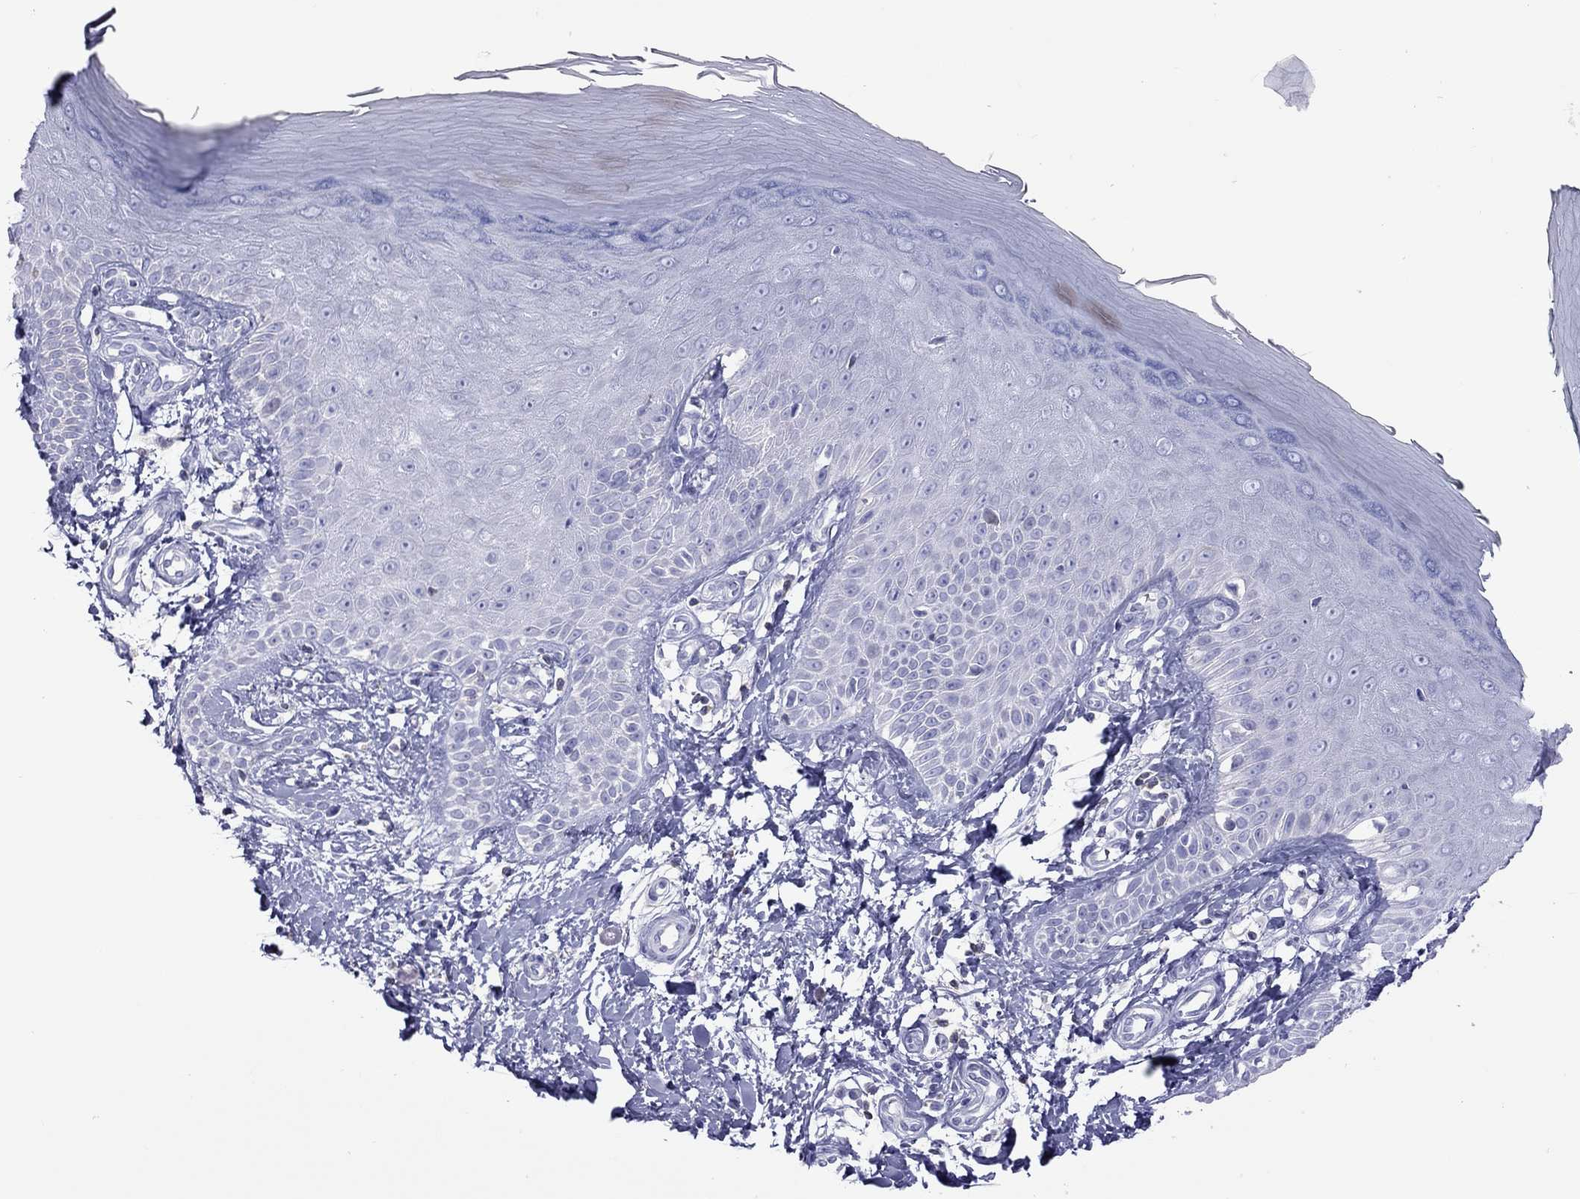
{"staining": {"intensity": "negative", "quantity": "none", "location": "none"}, "tissue": "skin", "cell_type": "Fibroblasts", "image_type": "normal", "snomed": [{"axis": "morphology", "description": "Normal tissue, NOS"}, {"axis": "morphology", "description": "Inflammation, NOS"}, {"axis": "morphology", "description": "Fibrosis, NOS"}, {"axis": "topography", "description": "Skin"}], "caption": "The immunohistochemistry (IHC) image has no significant positivity in fibroblasts of skin.", "gene": "STAG3", "patient": {"sex": "male", "age": 71}}